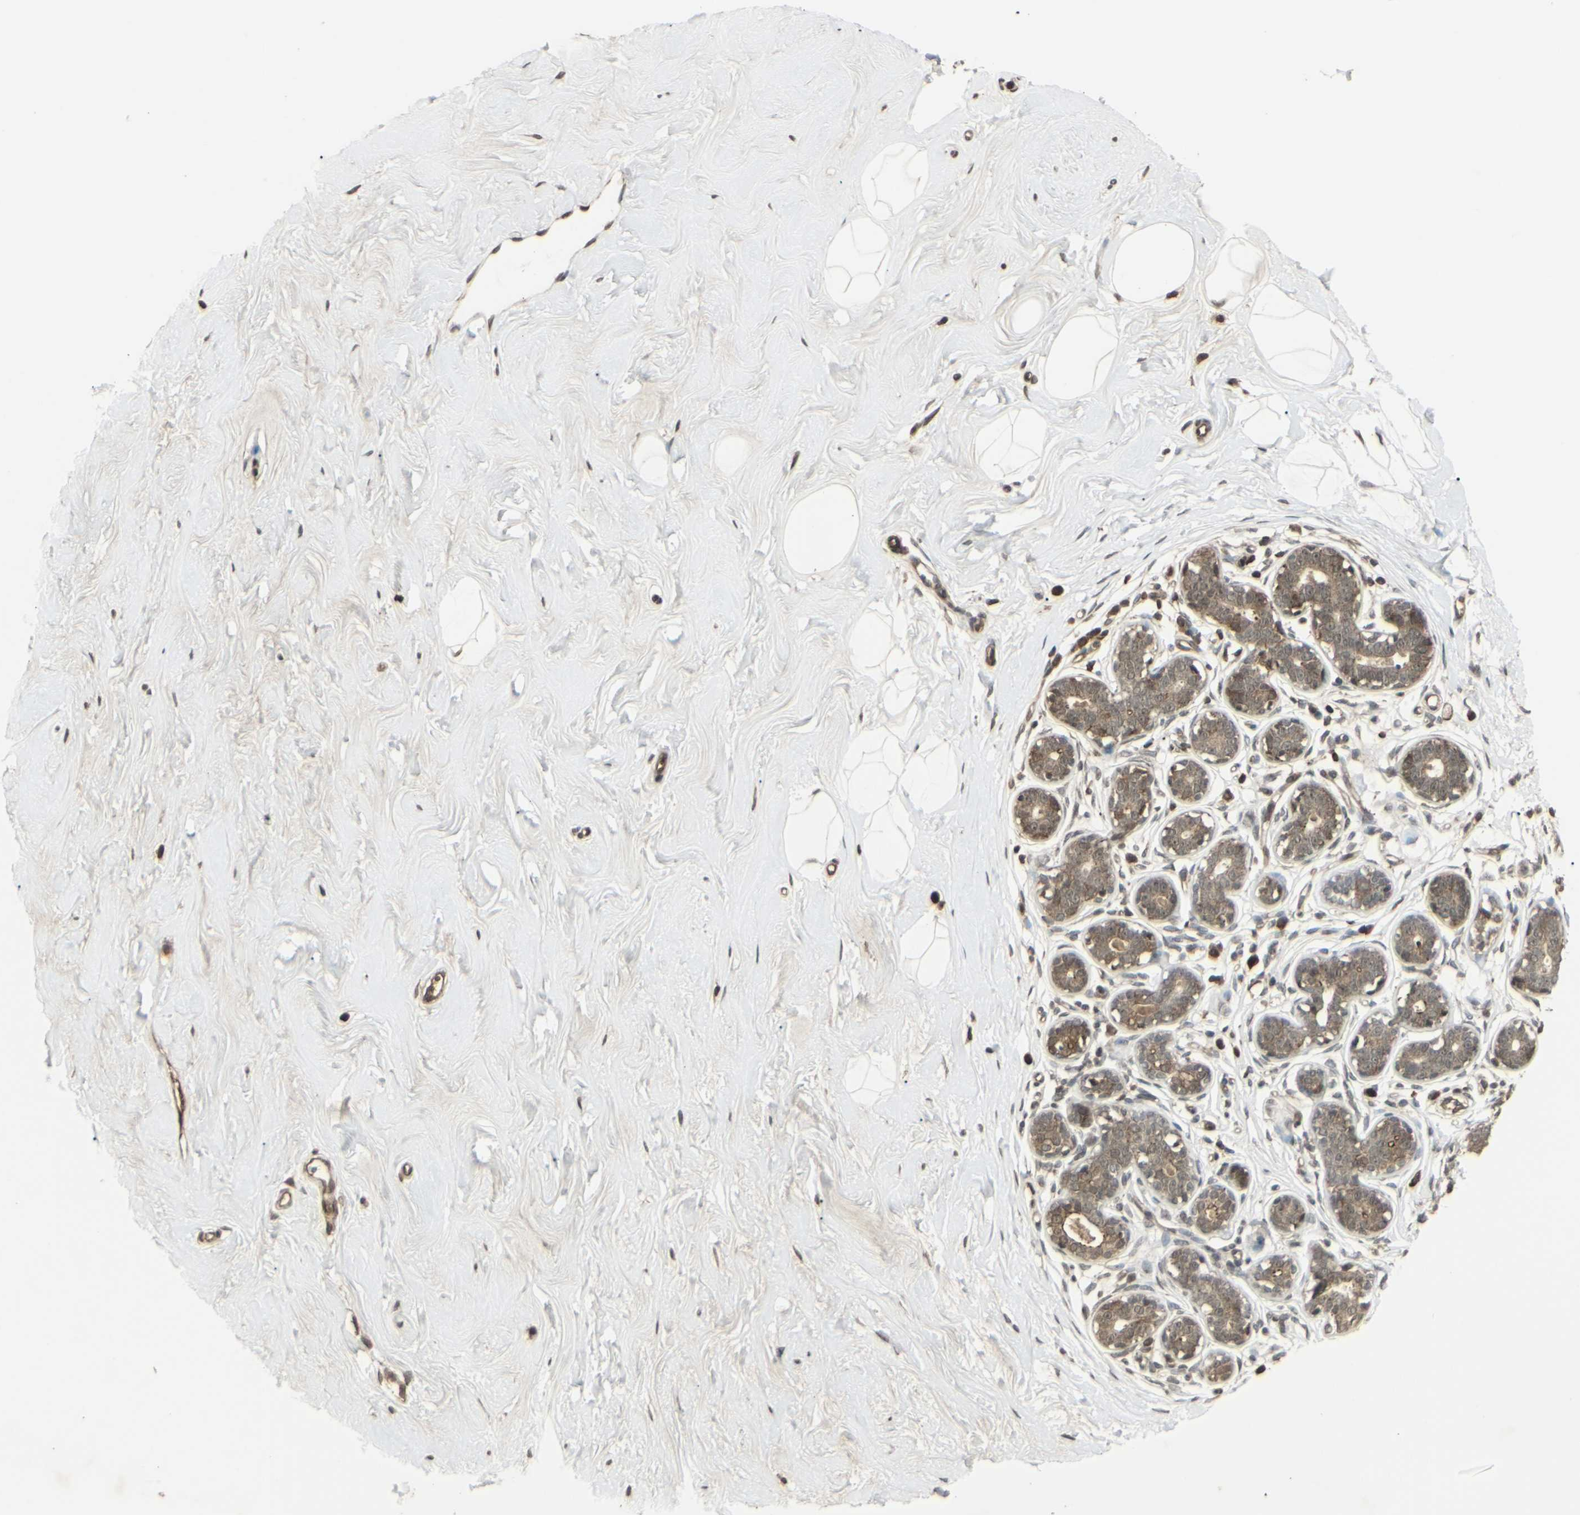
{"staining": {"intensity": "negative", "quantity": "none", "location": "none"}, "tissue": "breast", "cell_type": "Adipocytes", "image_type": "normal", "snomed": [{"axis": "morphology", "description": "Normal tissue, NOS"}, {"axis": "topography", "description": "Breast"}], "caption": "A high-resolution image shows immunohistochemistry staining of normal breast, which reveals no significant staining in adipocytes.", "gene": "BLNK", "patient": {"sex": "female", "age": 23}}